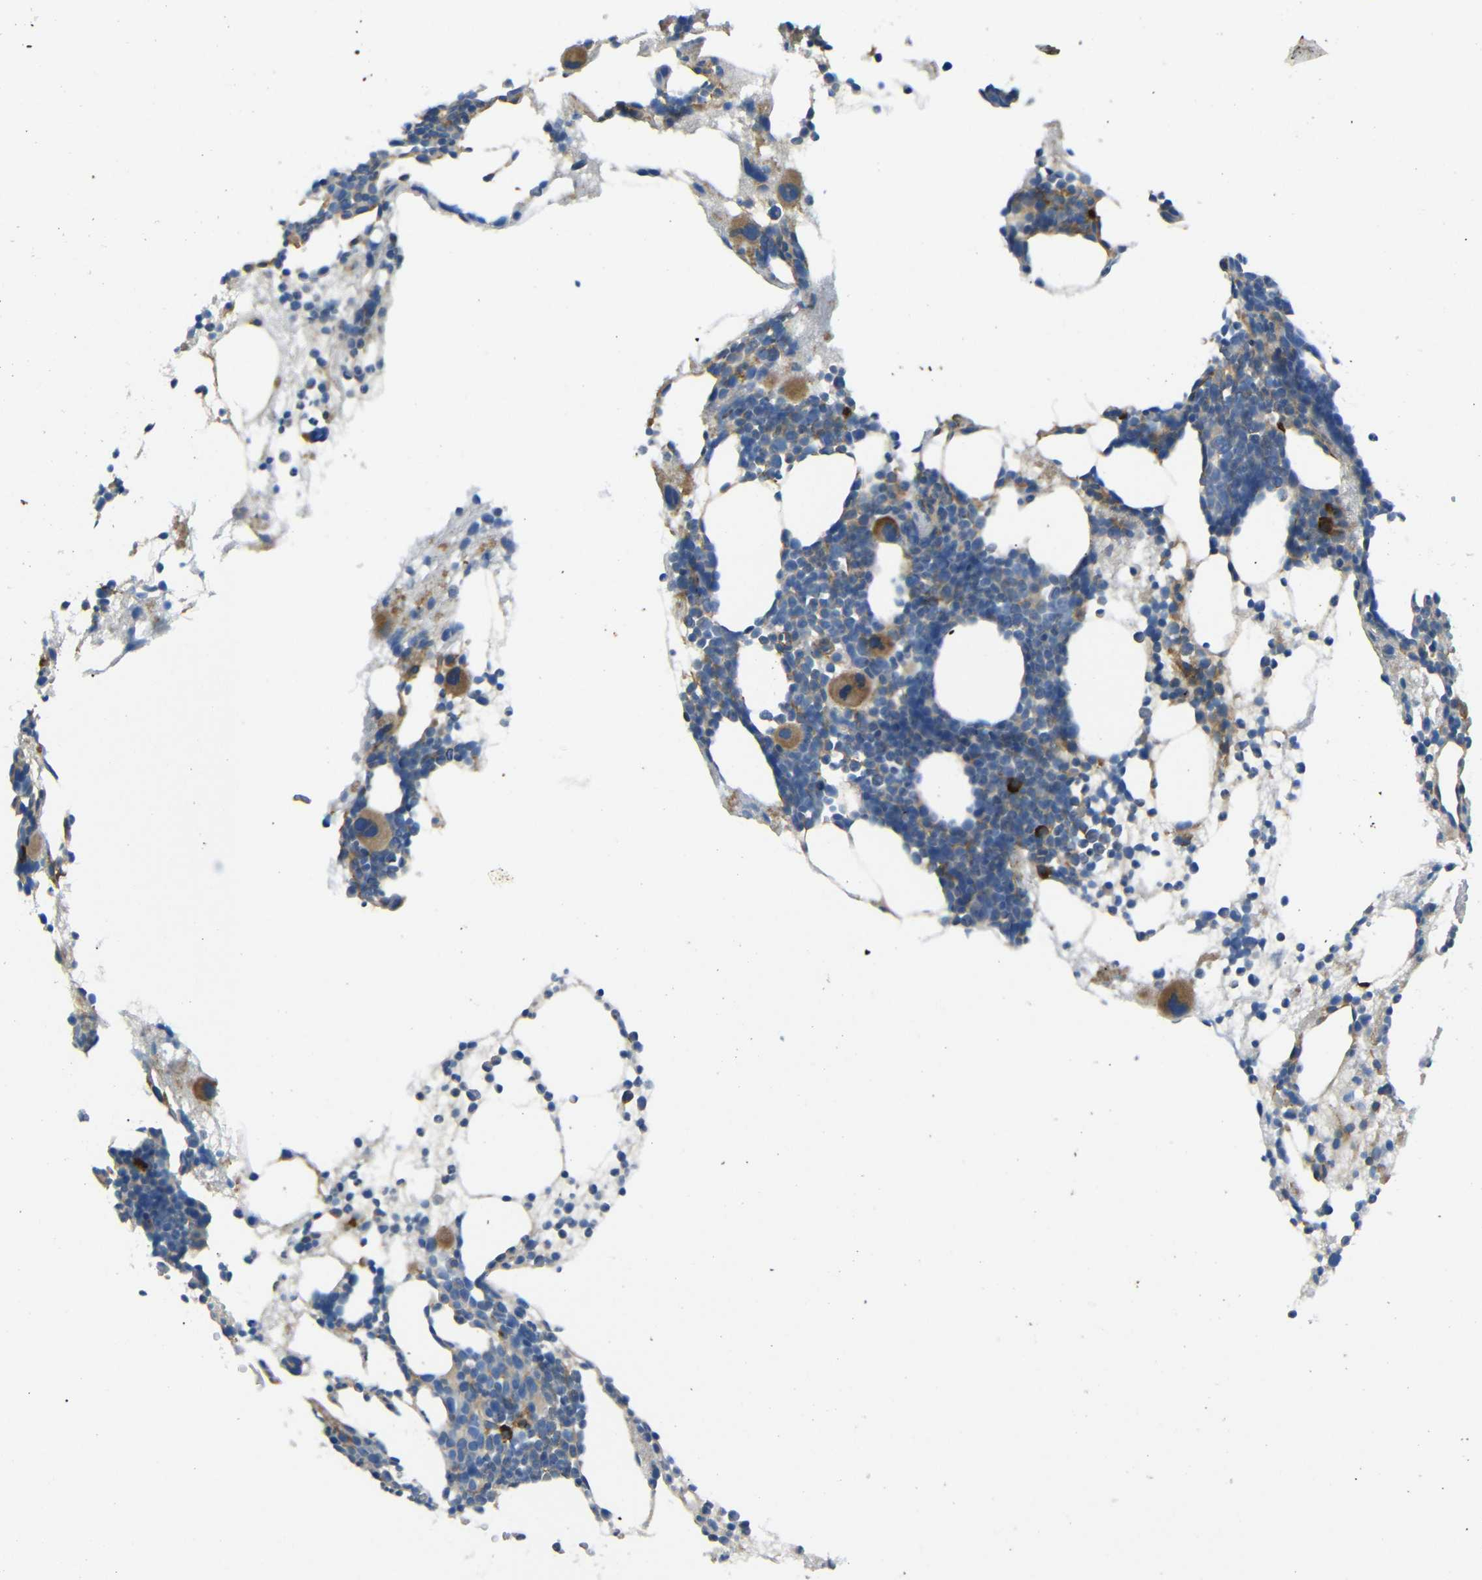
{"staining": {"intensity": "moderate", "quantity": "<25%", "location": "cytoplasmic/membranous"}, "tissue": "bone marrow", "cell_type": "Hematopoietic cells", "image_type": "normal", "snomed": [{"axis": "morphology", "description": "Normal tissue, NOS"}, {"axis": "morphology", "description": "Inflammation, NOS"}, {"axis": "topography", "description": "Bone marrow"}], "caption": "Immunohistochemical staining of normal human bone marrow demonstrates low levels of moderate cytoplasmic/membranous positivity in approximately <25% of hematopoietic cells.", "gene": "MYO1B", "patient": {"sex": "female", "age": 76}}